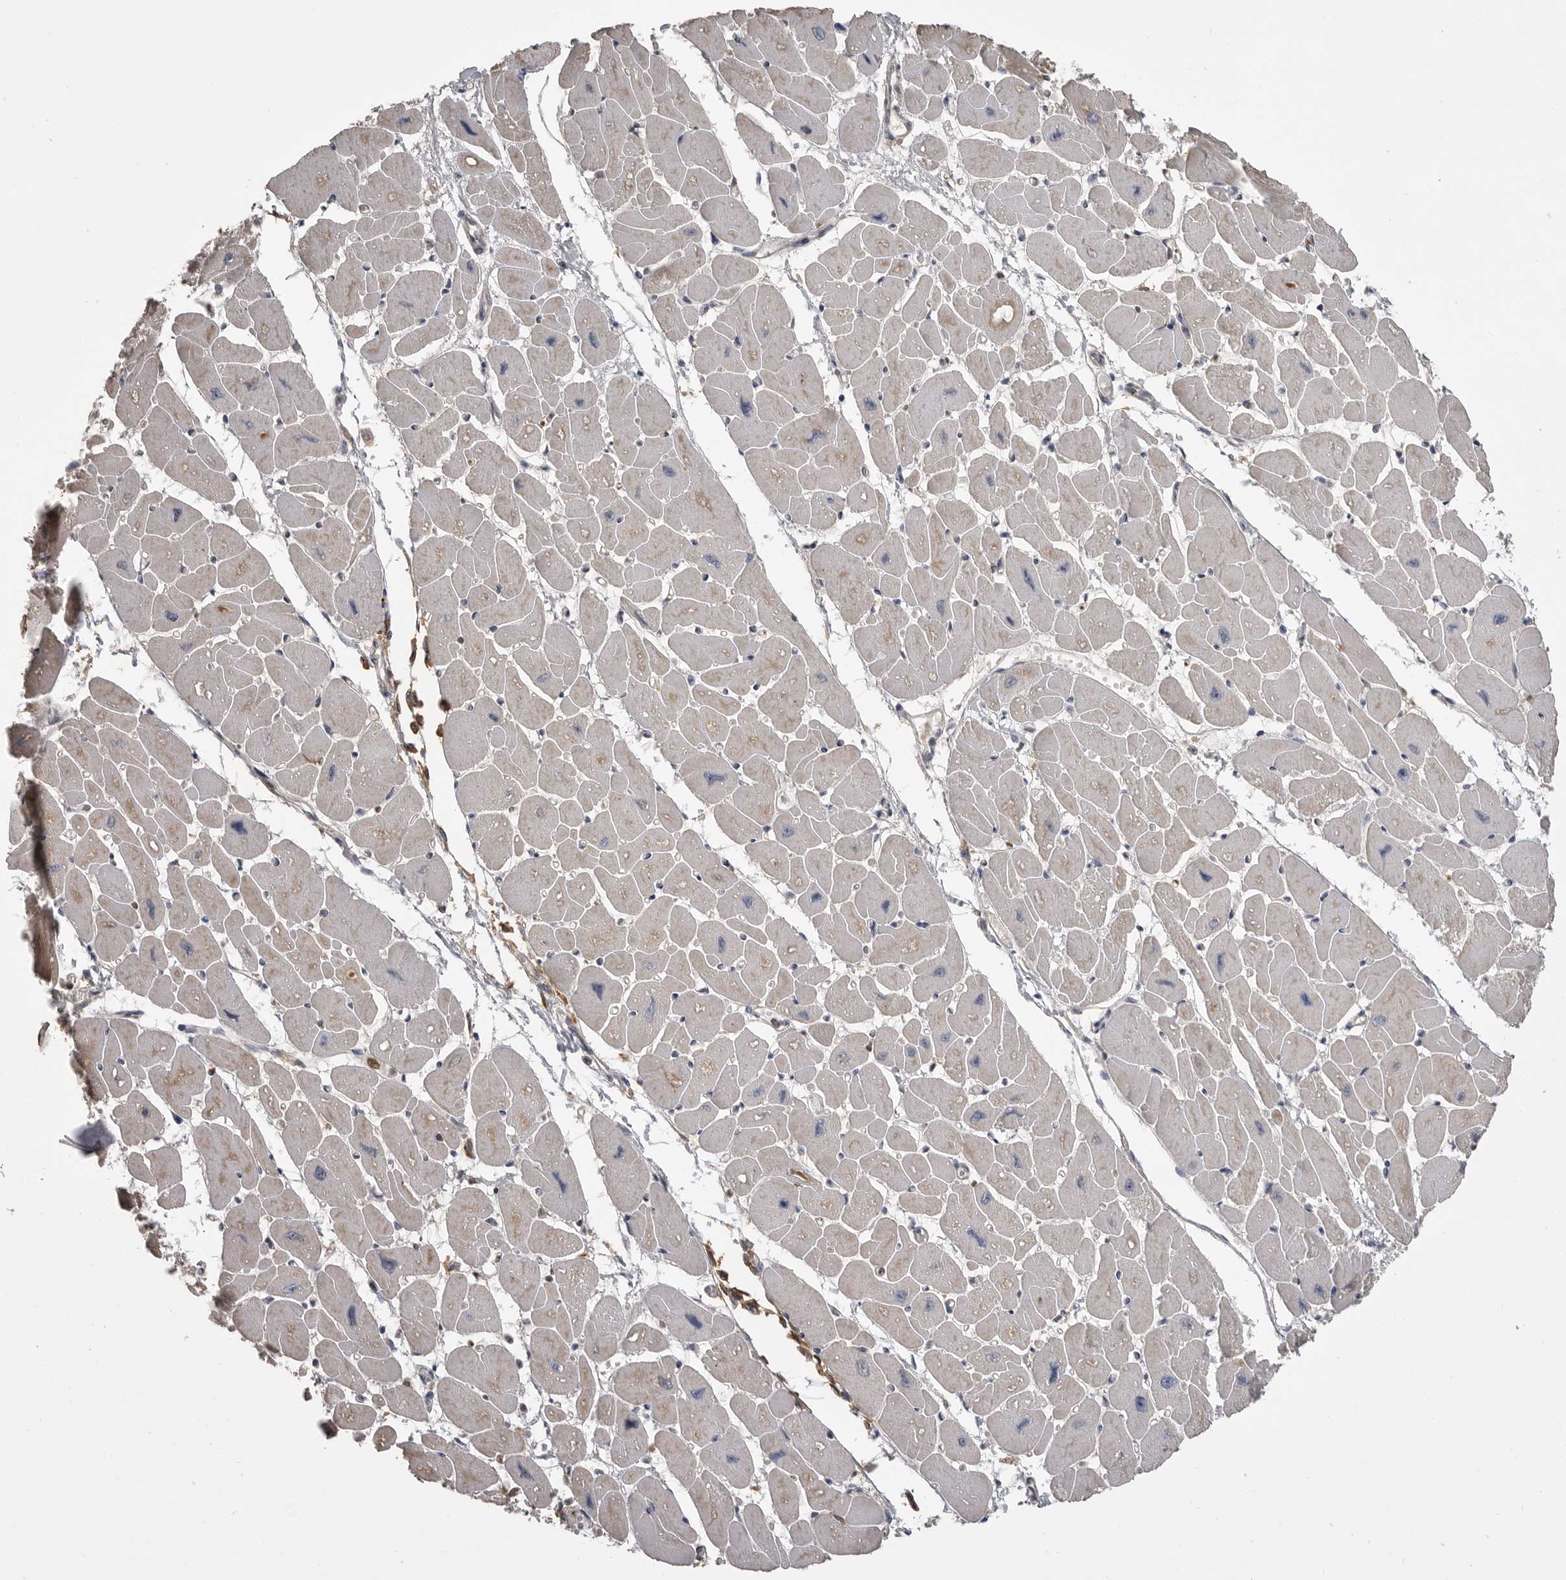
{"staining": {"intensity": "moderate", "quantity": "25%-75%", "location": "cytoplasmic/membranous"}, "tissue": "heart muscle", "cell_type": "Cardiomyocytes", "image_type": "normal", "snomed": [{"axis": "morphology", "description": "Normal tissue, NOS"}, {"axis": "topography", "description": "Heart"}], "caption": "Heart muscle stained with DAB (3,3'-diaminobenzidine) immunohistochemistry (IHC) displays medium levels of moderate cytoplasmic/membranous positivity in approximately 25%-75% of cardiomyocytes.", "gene": "CMTM6", "patient": {"sex": "female", "age": 54}}